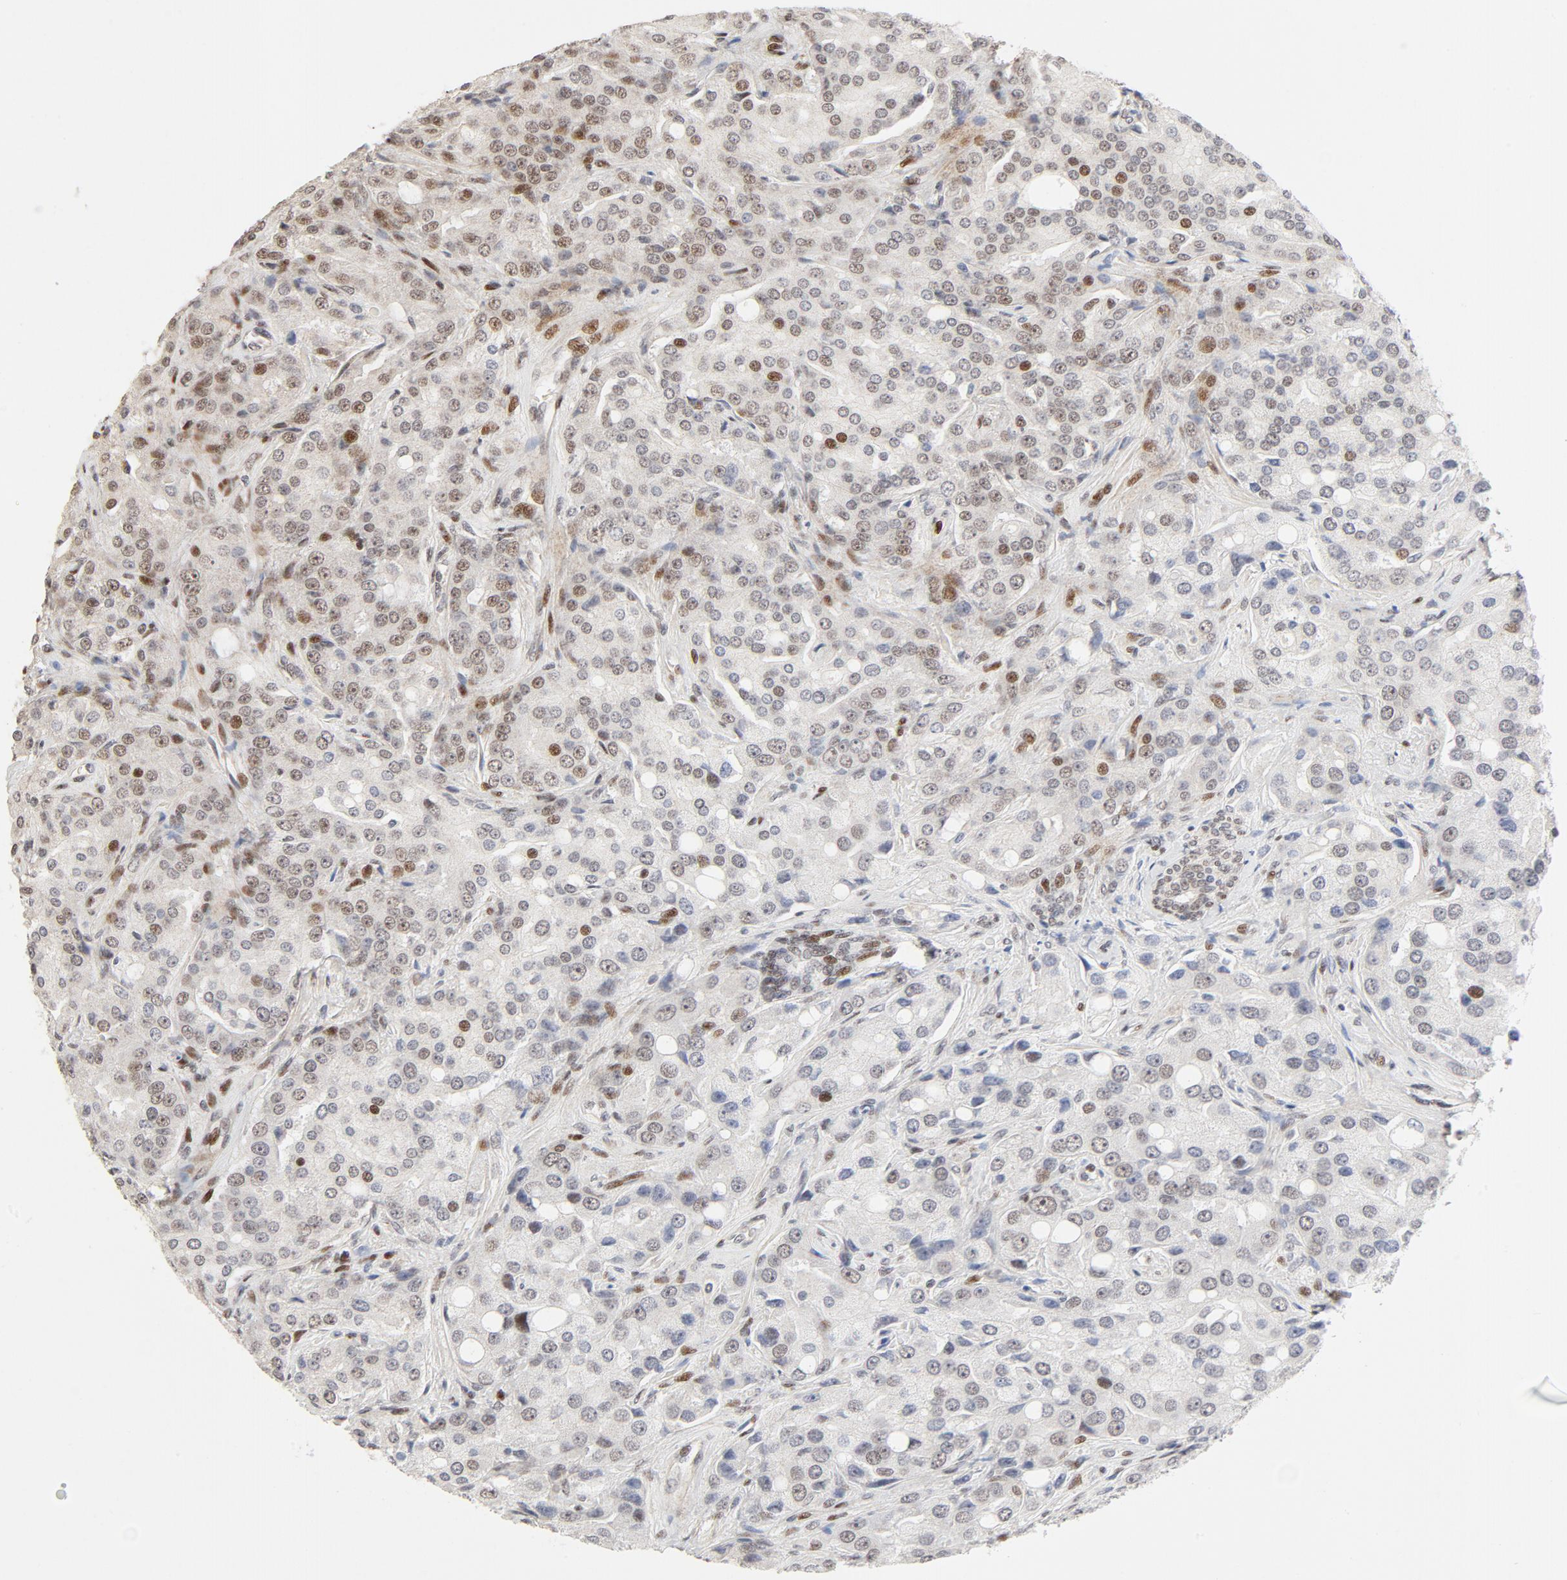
{"staining": {"intensity": "moderate", "quantity": "25%-75%", "location": "nuclear"}, "tissue": "prostate cancer", "cell_type": "Tumor cells", "image_type": "cancer", "snomed": [{"axis": "morphology", "description": "Adenocarcinoma, High grade"}, {"axis": "topography", "description": "Prostate"}], "caption": "Protein staining reveals moderate nuclear staining in approximately 25%-75% of tumor cells in prostate cancer (adenocarcinoma (high-grade)).", "gene": "GTF2I", "patient": {"sex": "male", "age": 72}}